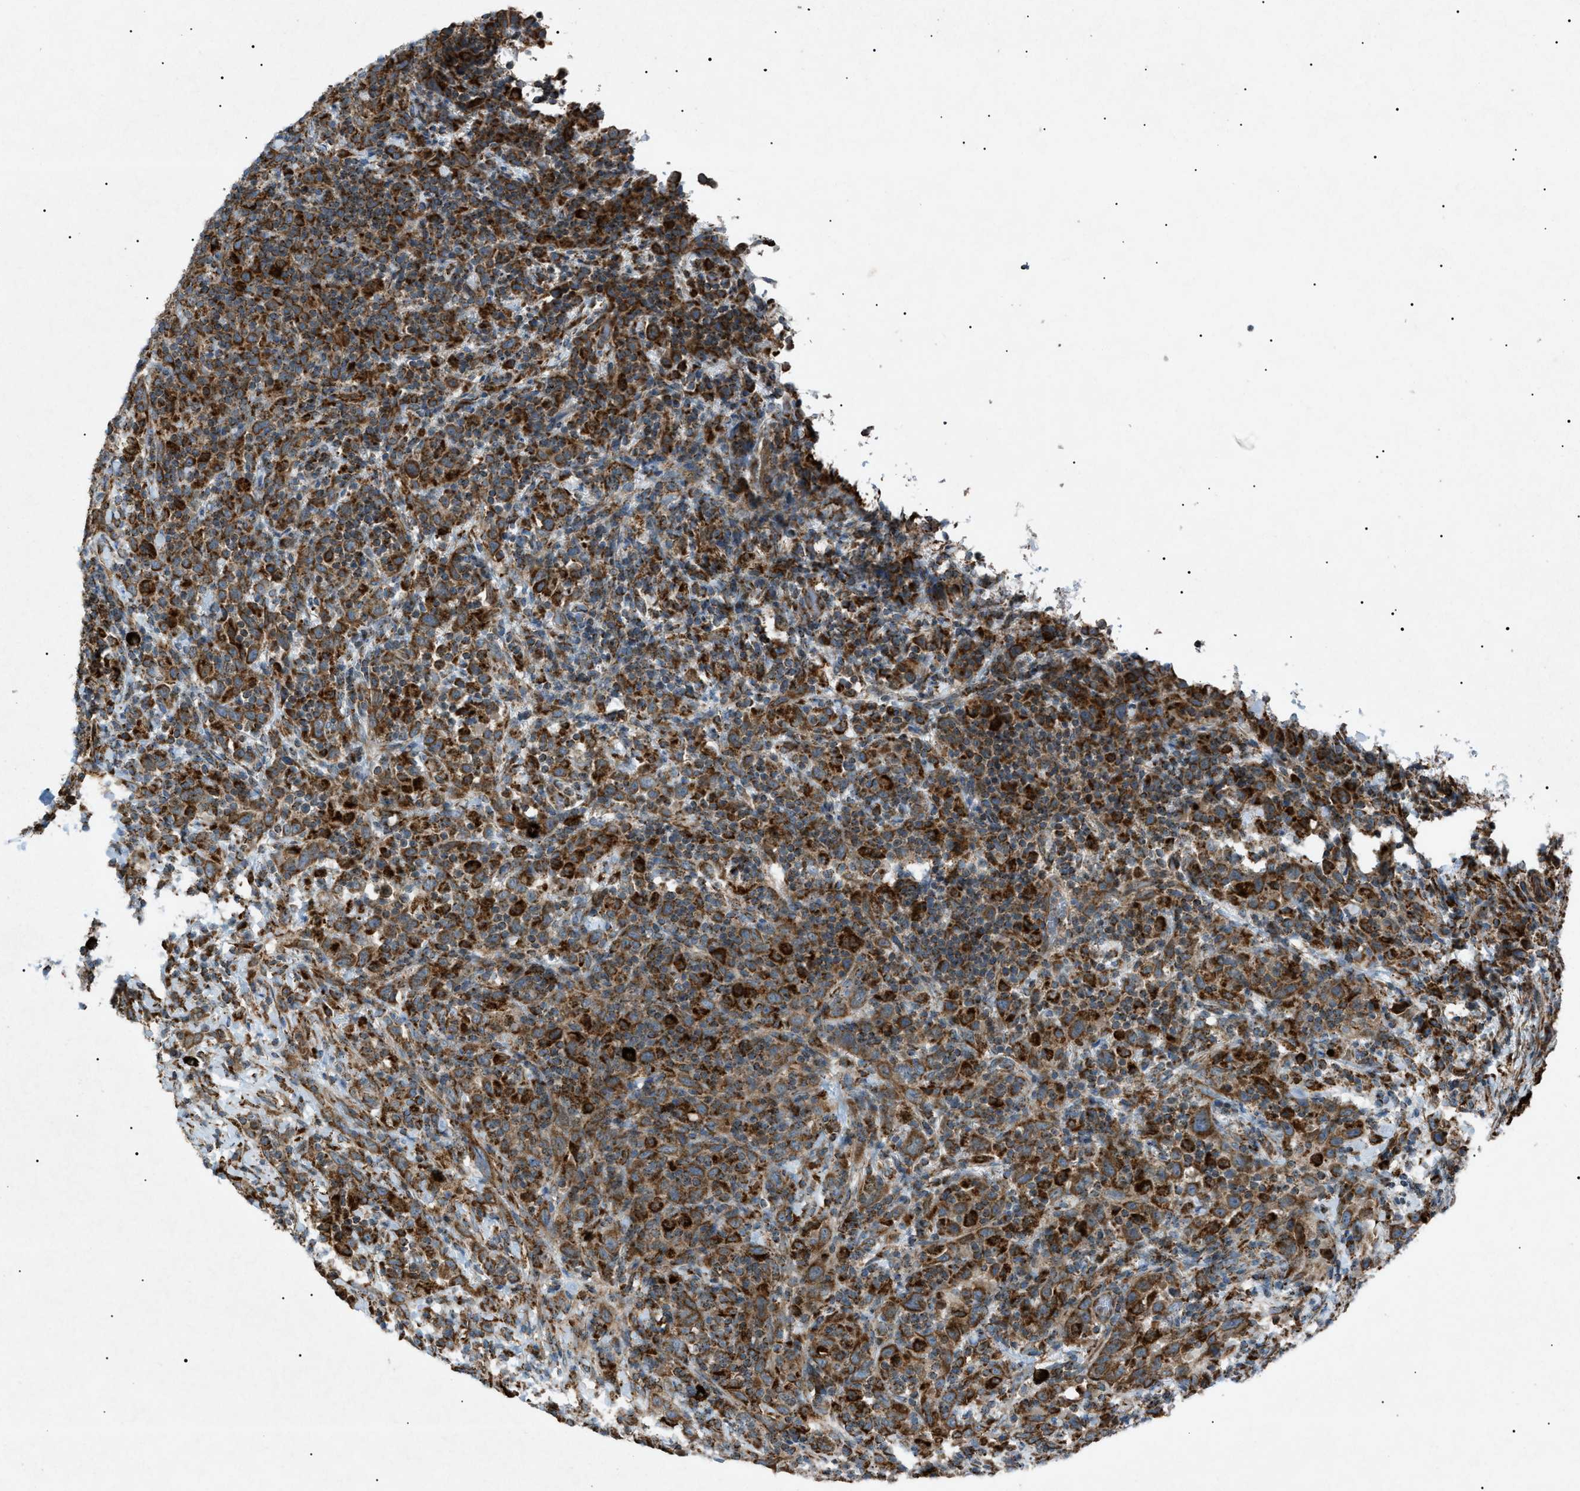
{"staining": {"intensity": "strong", "quantity": ">75%", "location": "cytoplasmic/membranous"}, "tissue": "urothelial cancer", "cell_type": "Tumor cells", "image_type": "cancer", "snomed": [{"axis": "morphology", "description": "Urothelial carcinoma, High grade"}, {"axis": "topography", "description": "Urinary bladder"}], "caption": "Approximately >75% of tumor cells in urothelial cancer show strong cytoplasmic/membranous protein expression as visualized by brown immunohistochemical staining.", "gene": "C1GALT1C1", "patient": {"sex": "male", "age": 61}}